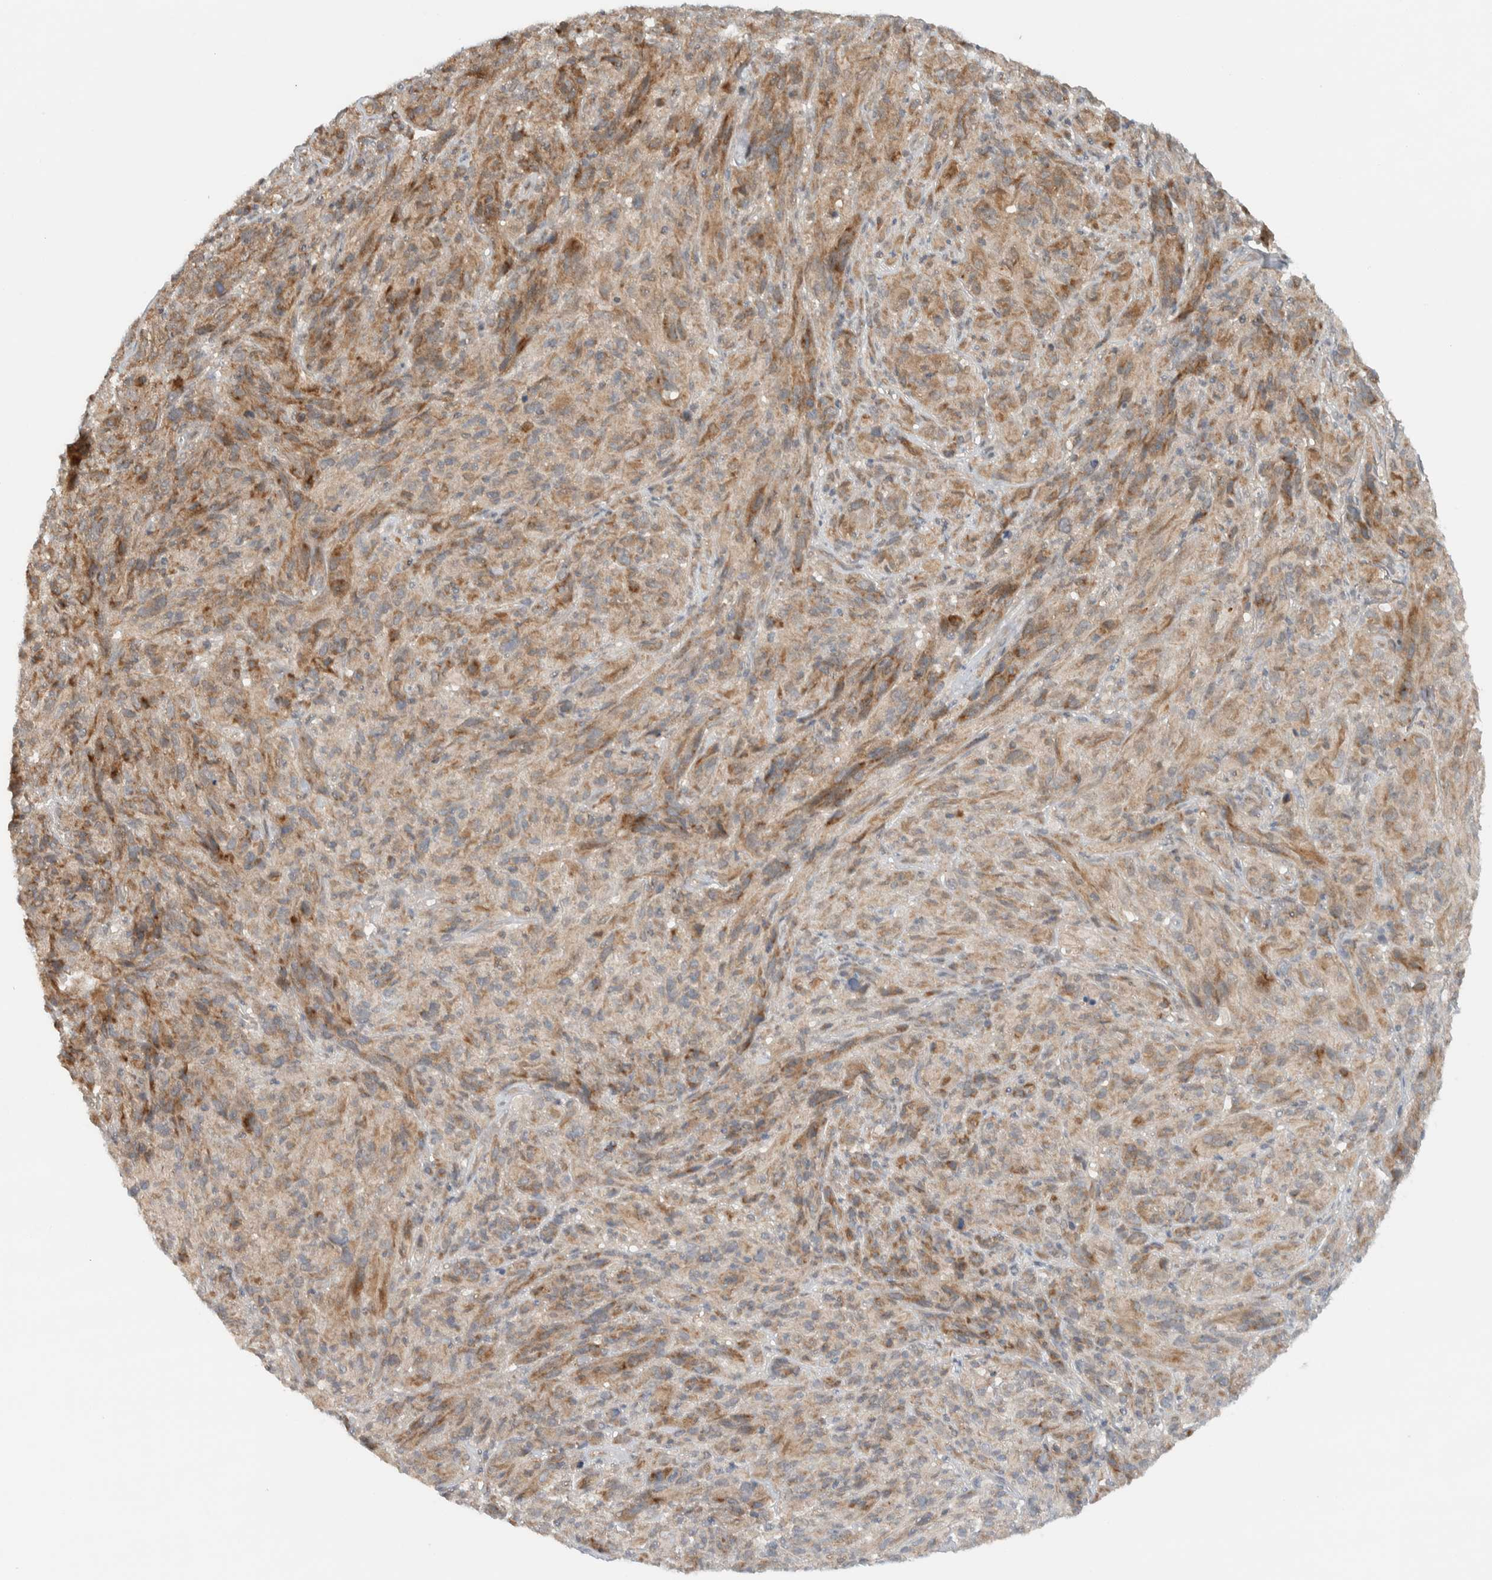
{"staining": {"intensity": "weak", "quantity": ">75%", "location": "cytoplasmic/membranous"}, "tissue": "melanoma", "cell_type": "Tumor cells", "image_type": "cancer", "snomed": [{"axis": "morphology", "description": "Malignant melanoma, NOS"}, {"axis": "topography", "description": "Skin of head"}], "caption": "Weak cytoplasmic/membranous protein expression is appreciated in about >75% of tumor cells in melanoma.", "gene": "KLHL6", "patient": {"sex": "male", "age": 96}}